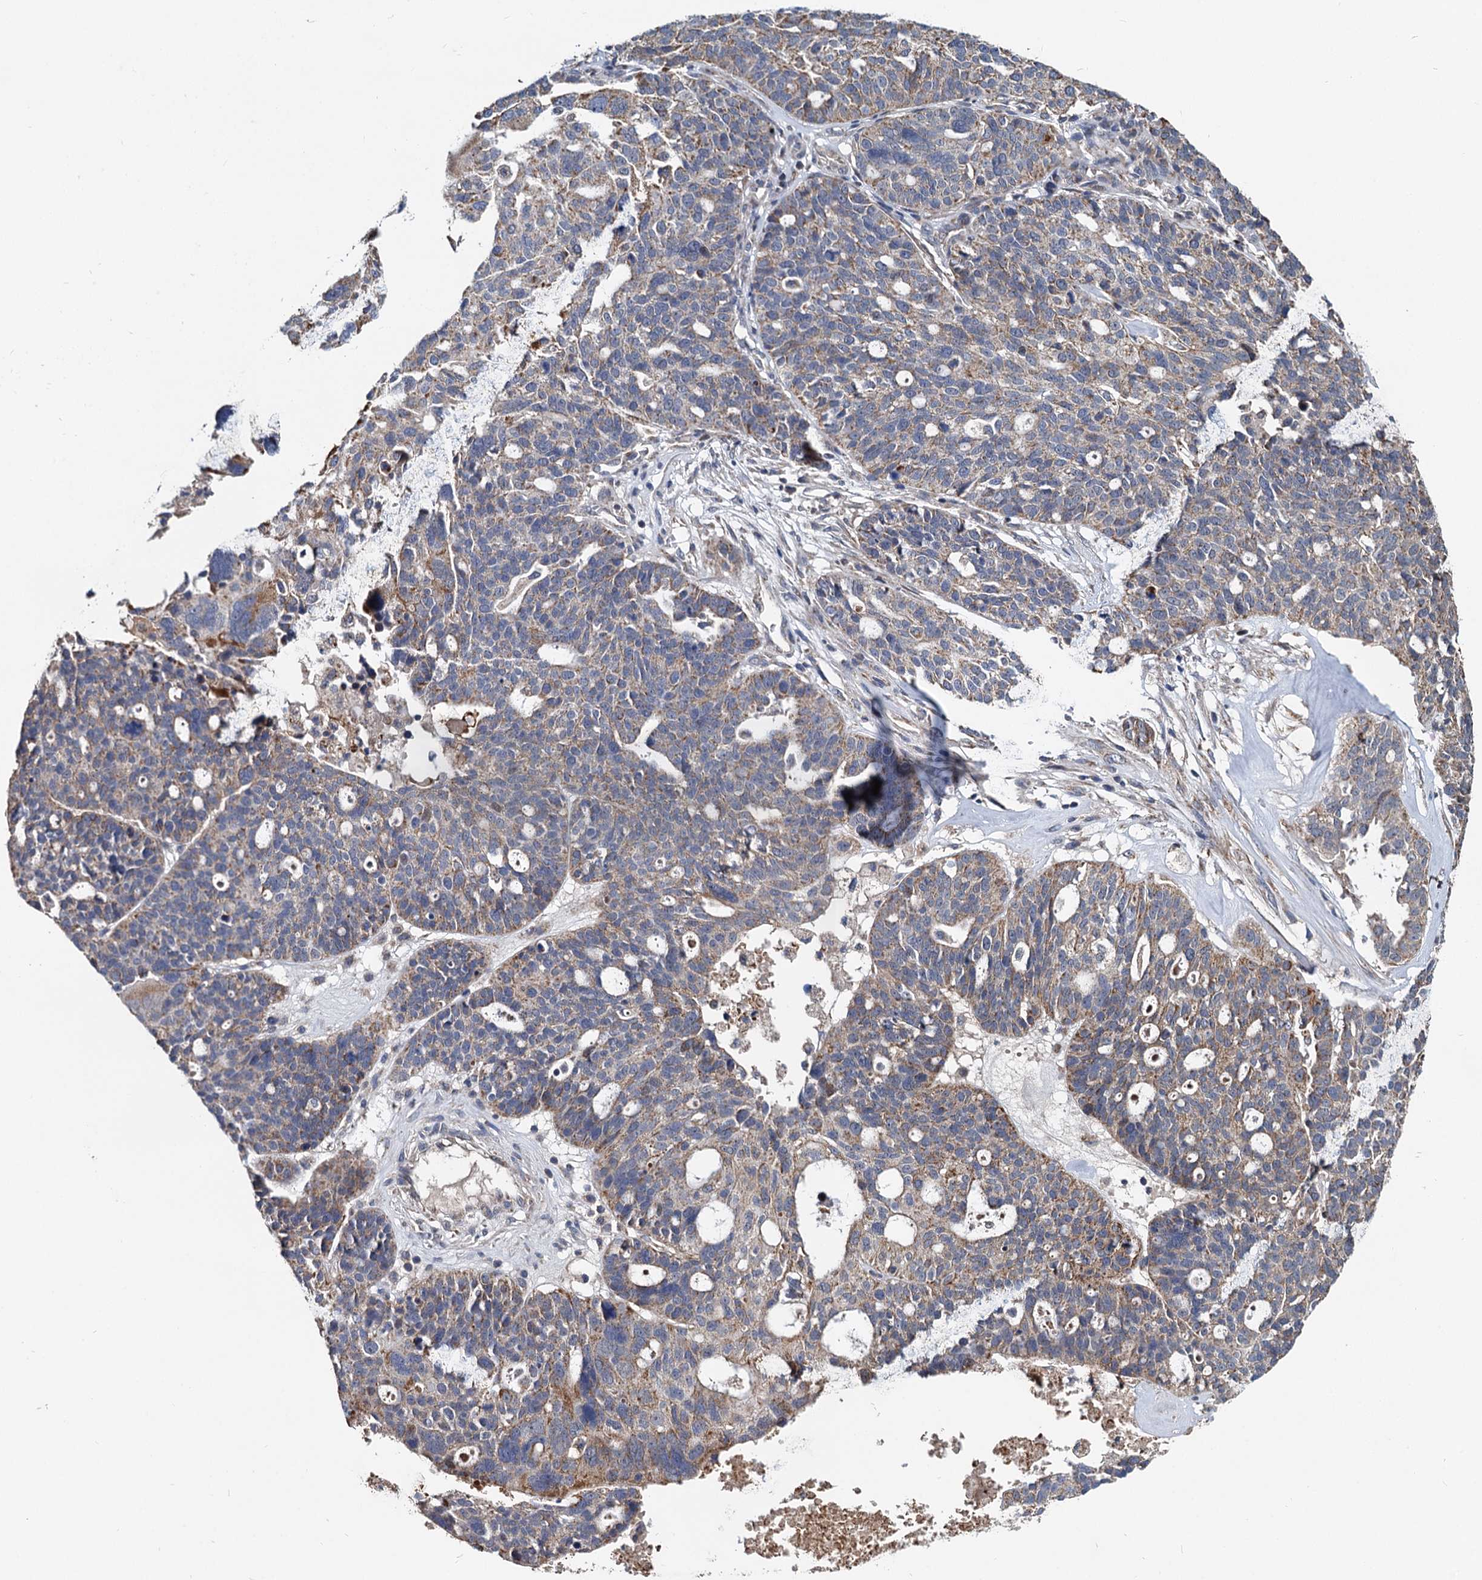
{"staining": {"intensity": "weak", "quantity": "25%-75%", "location": "cytoplasmic/membranous"}, "tissue": "ovarian cancer", "cell_type": "Tumor cells", "image_type": "cancer", "snomed": [{"axis": "morphology", "description": "Cystadenocarcinoma, serous, NOS"}, {"axis": "topography", "description": "Ovary"}], "caption": "About 25%-75% of tumor cells in ovarian cancer show weak cytoplasmic/membranous protein expression as visualized by brown immunohistochemical staining.", "gene": "SPRYD3", "patient": {"sex": "female", "age": 59}}